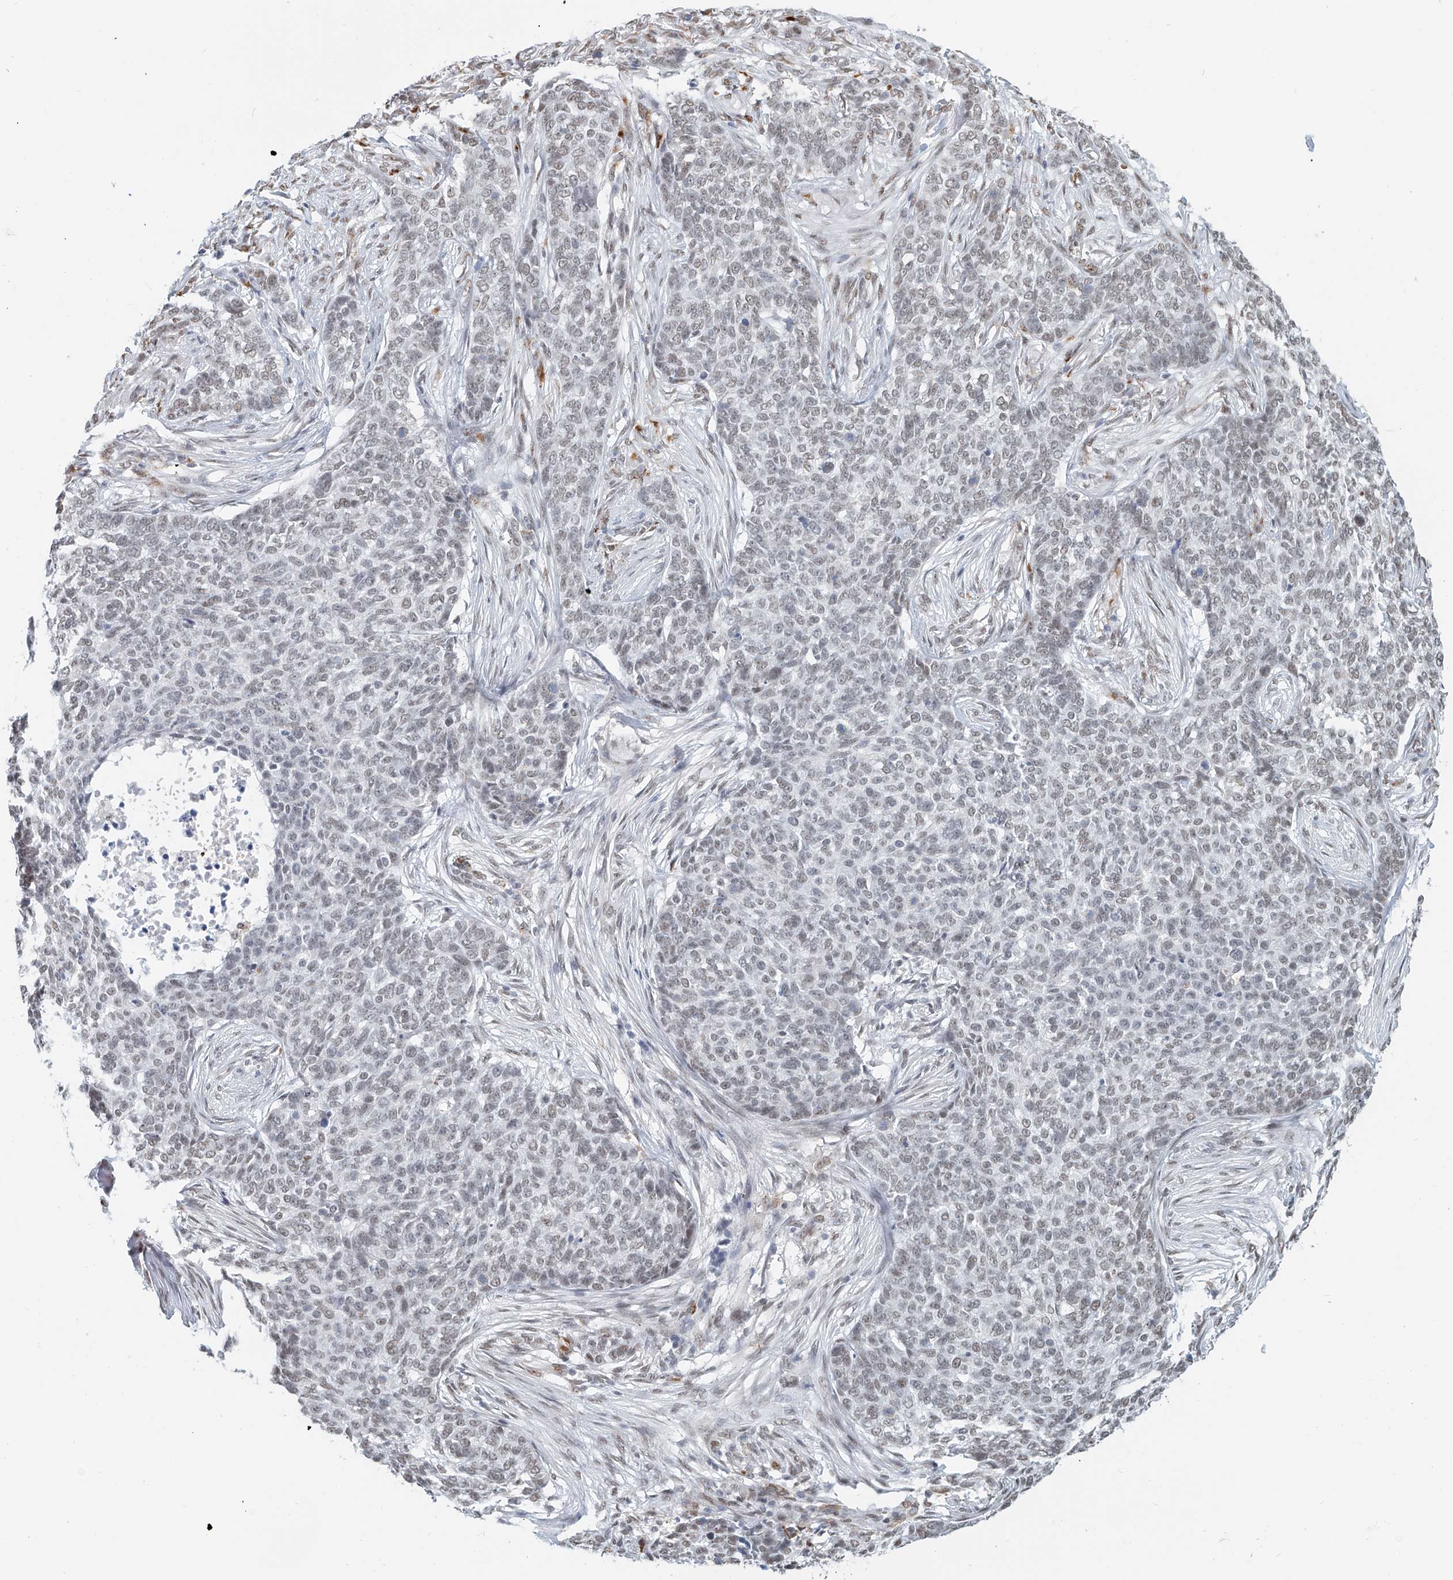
{"staining": {"intensity": "weak", "quantity": "25%-75%", "location": "nuclear"}, "tissue": "skin cancer", "cell_type": "Tumor cells", "image_type": "cancer", "snomed": [{"axis": "morphology", "description": "Basal cell carcinoma"}, {"axis": "topography", "description": "Skin"}], "caption": "Skin basal cell carcinoma stained with a protein marker displays weak staining in tumor cells.", "gene": "SASH1", "patient": {"sex": "male", "age": 85}}